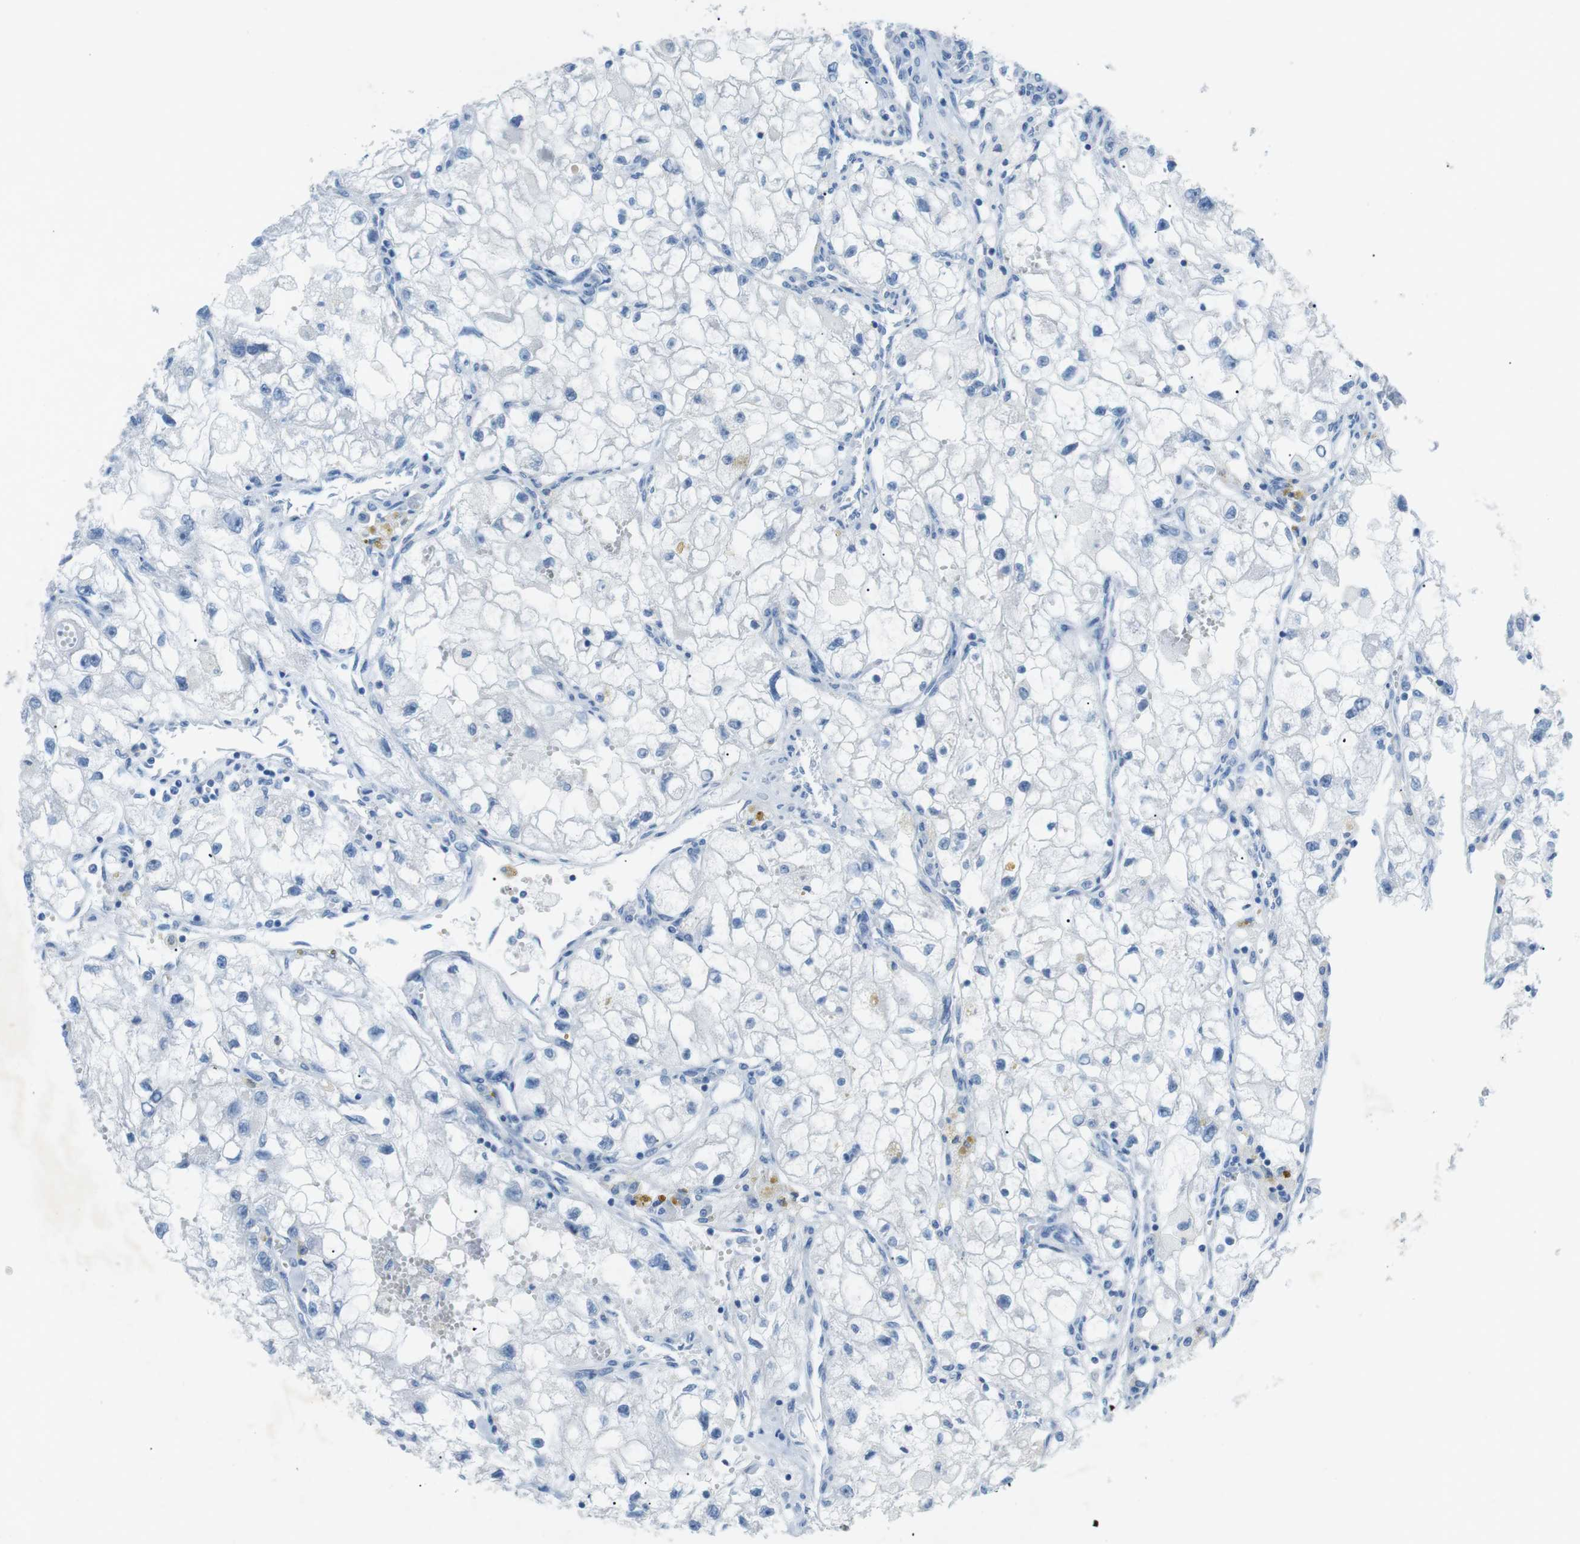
{"staining": {"intensity": "negative", "quantity": "none", "location": "none"}, "tissue": "renal cancer", "cell_type": "Tumor cells", "image_type": "cancer", "snomed": [{"axis": "morphology", "description": "Adenocarcinoma, NOS"}, {"axis": "topography", "description": "Kidney"}], "caption": "Tumor cells are negative for brown protein staining in renal cancer.", "gene": "SALL4", "patient": {"sex": "female", "age": 70}}